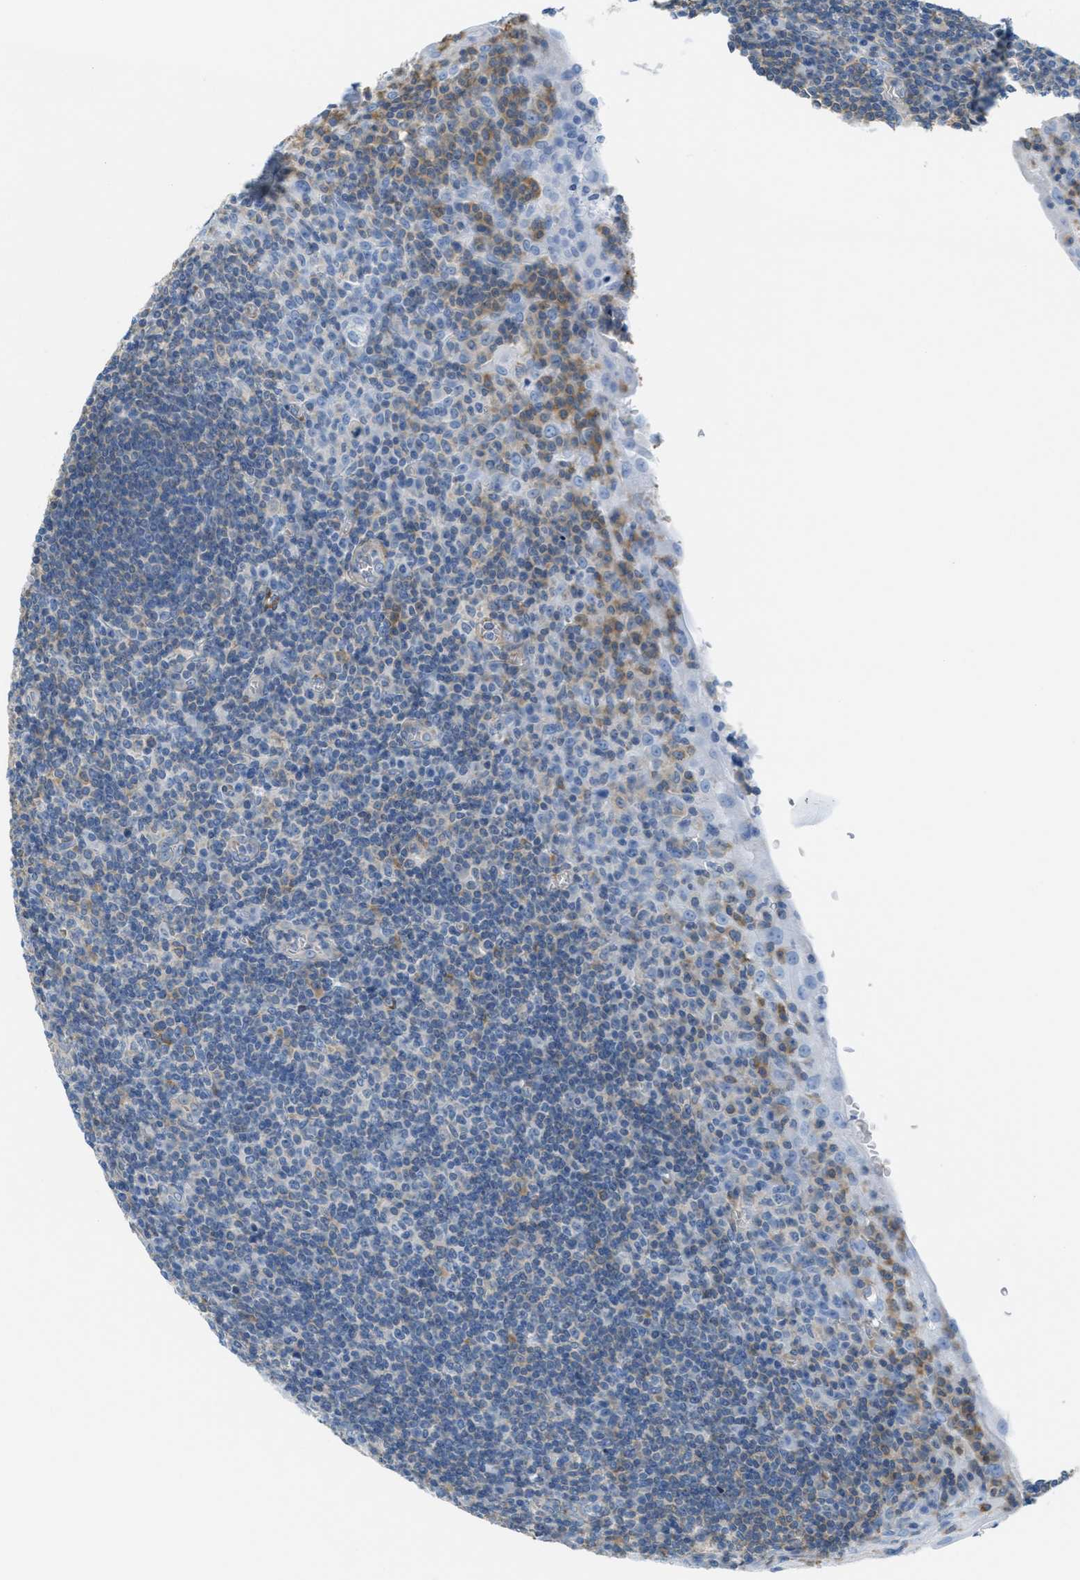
{"staining": {"intensity": "weak", "quantity": "<25%", "location": "cytoplasmic/membranous"}, "tissue": "tonsil", "cell_type": "Germinal center cells", "image_type": "normal", "snomed": [{"axis": "morphology", "description": "Normal tissue, NOS"}, {"axis": "topography", "description": "Tonsil"}], "caption": "An immunohistochemistry micrograph of unremarkable tonsil is shown. There is no staining in germinal center cells of tonsil.", "gene": "MAPRE2", "patient": {"sex": "male", "age": 37}}